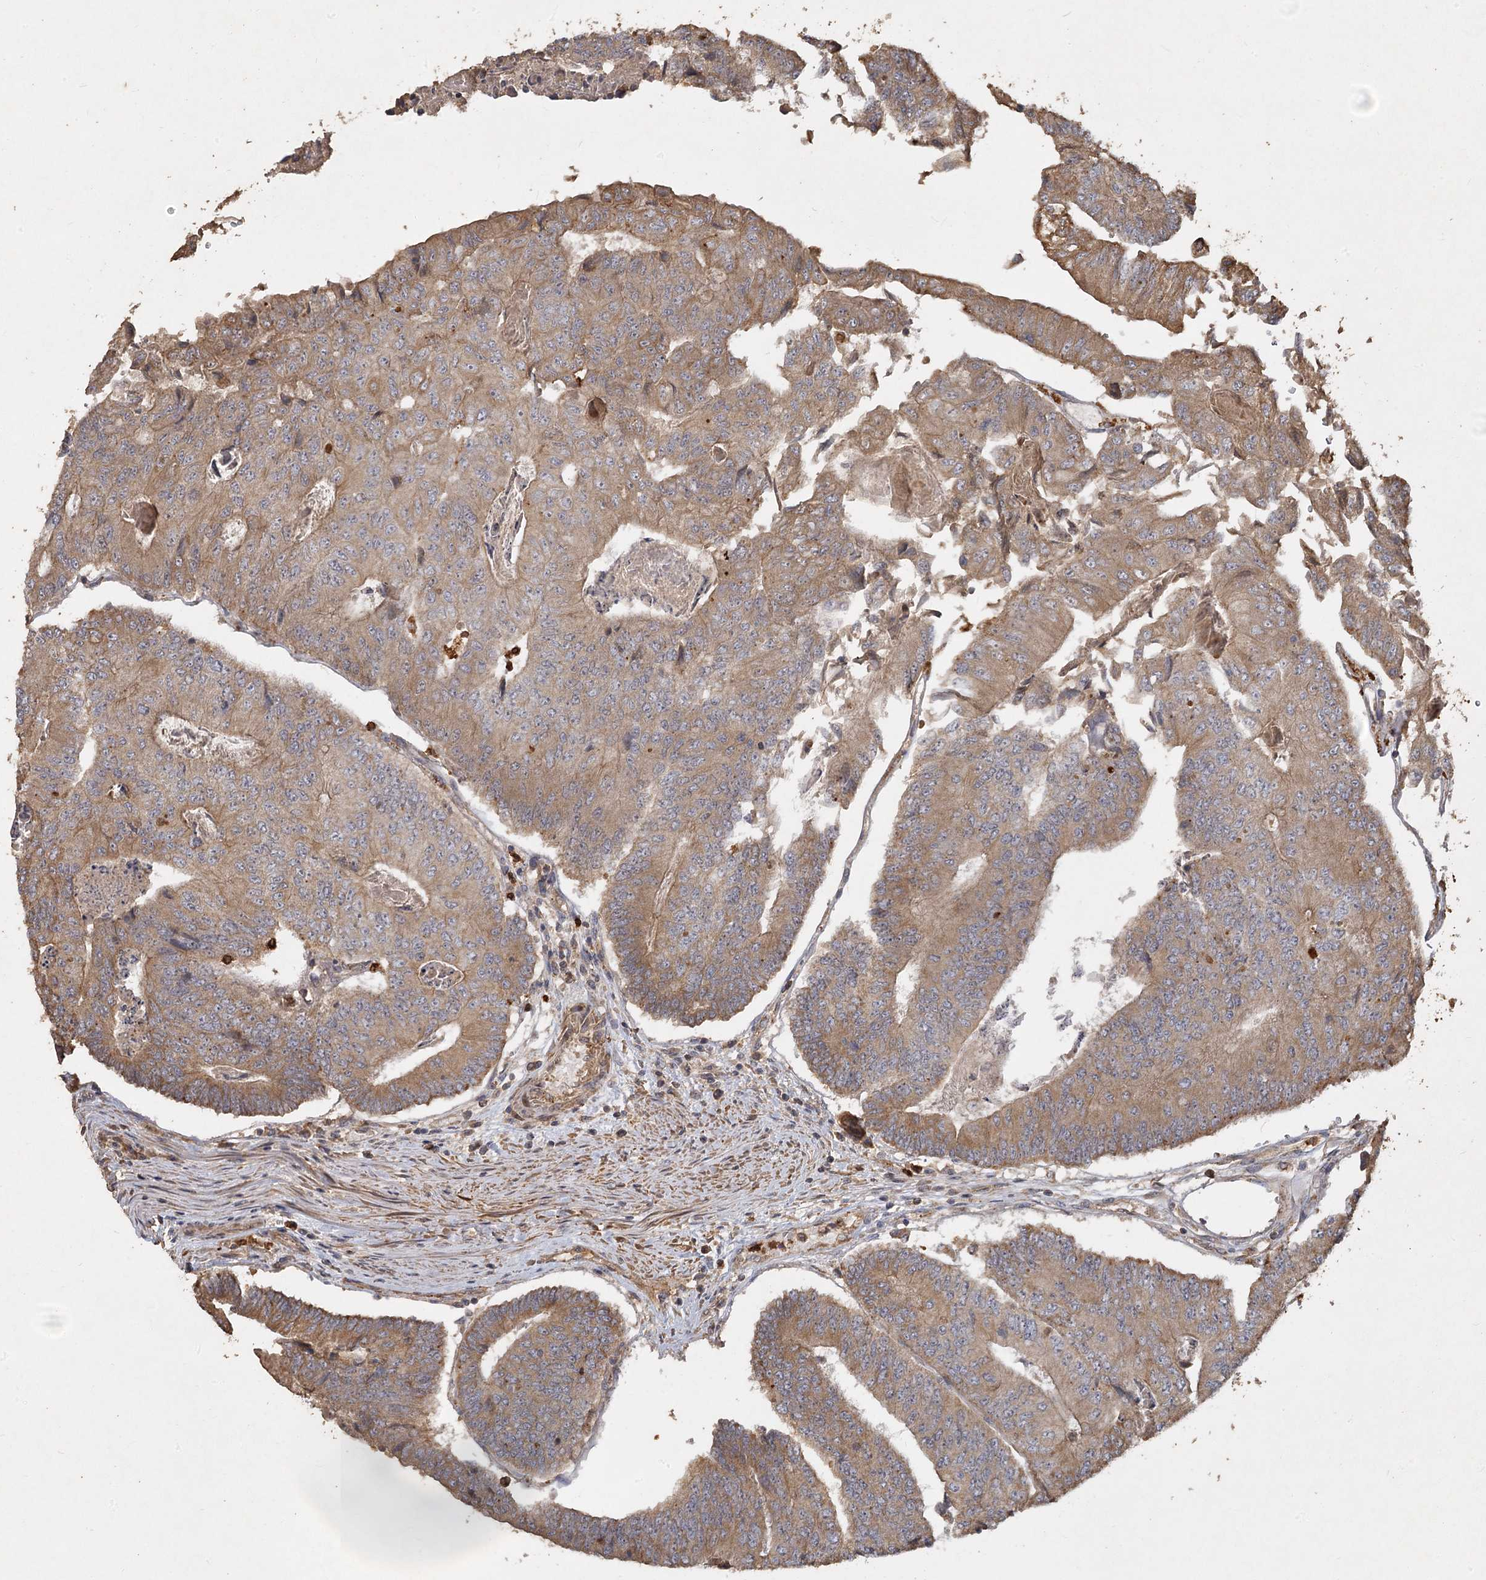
{"staining": {"intensity": "moderate", "quantity": ">75%", "location": "cytoplasmic/membranous"}, "tissue": "colorectal cancer", "cell_type": "Tumor cells", "image_type": "cancer", "snomed": [{"axis": "morphology", "description": "Adenocarcinoma, NOS"}, {"axis": "topography", "description": "Colon"}], "caption": "About >75% of tumor cells in adenocarcinoma (colorectal) exhibit moderate cytoplasmic/membranous protein positivity as visualized by brown immunohistochemical staining.", "gene": "PIK3C2A", "patient": {"sex": "female", "age": 67}}